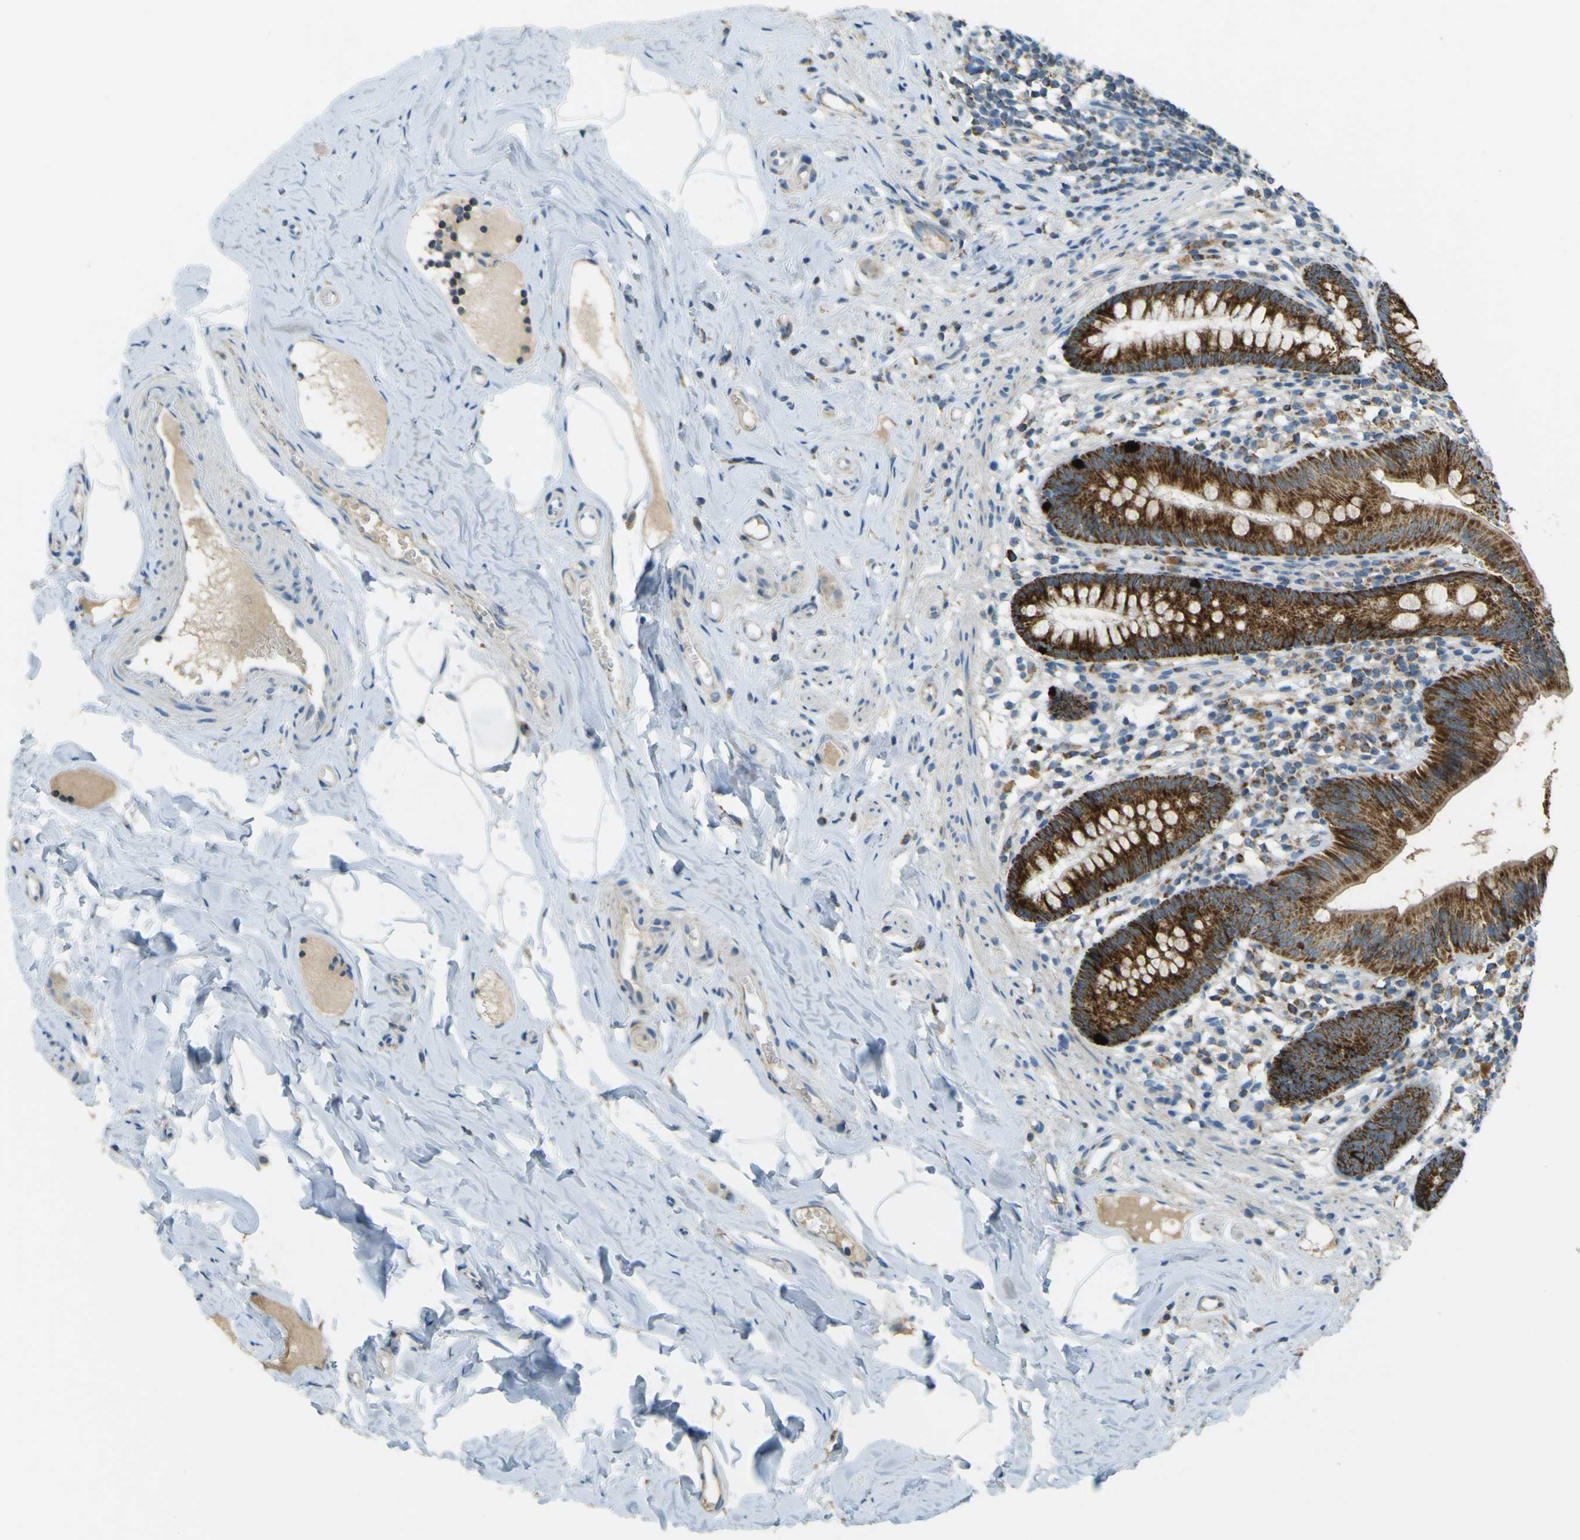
{"staining": {"intensity": "strong", "quantity": ">75%", "location": "cytoplasmic/membranous"}, "tissue": "appendix", "cell_type": "Glandular cells", "image_type": "normal", "snomed": [{"axis": "morphology", "description": "Normal tissue, NOS"}, {"axis": "topography", "description": "Appendix"}], "caption": "Strong cytoplasmic/membranous protein expression is appreciated in approximately >75% of glandular cells in appendix. (Stains: DAB (3,3'-diaminobenzidine) in brown, nuclei in blue, Microscopy: brightfield microscopy at high magnification).", "gene": "FKTN", "patient": {"sex": "male", "age": 52}}